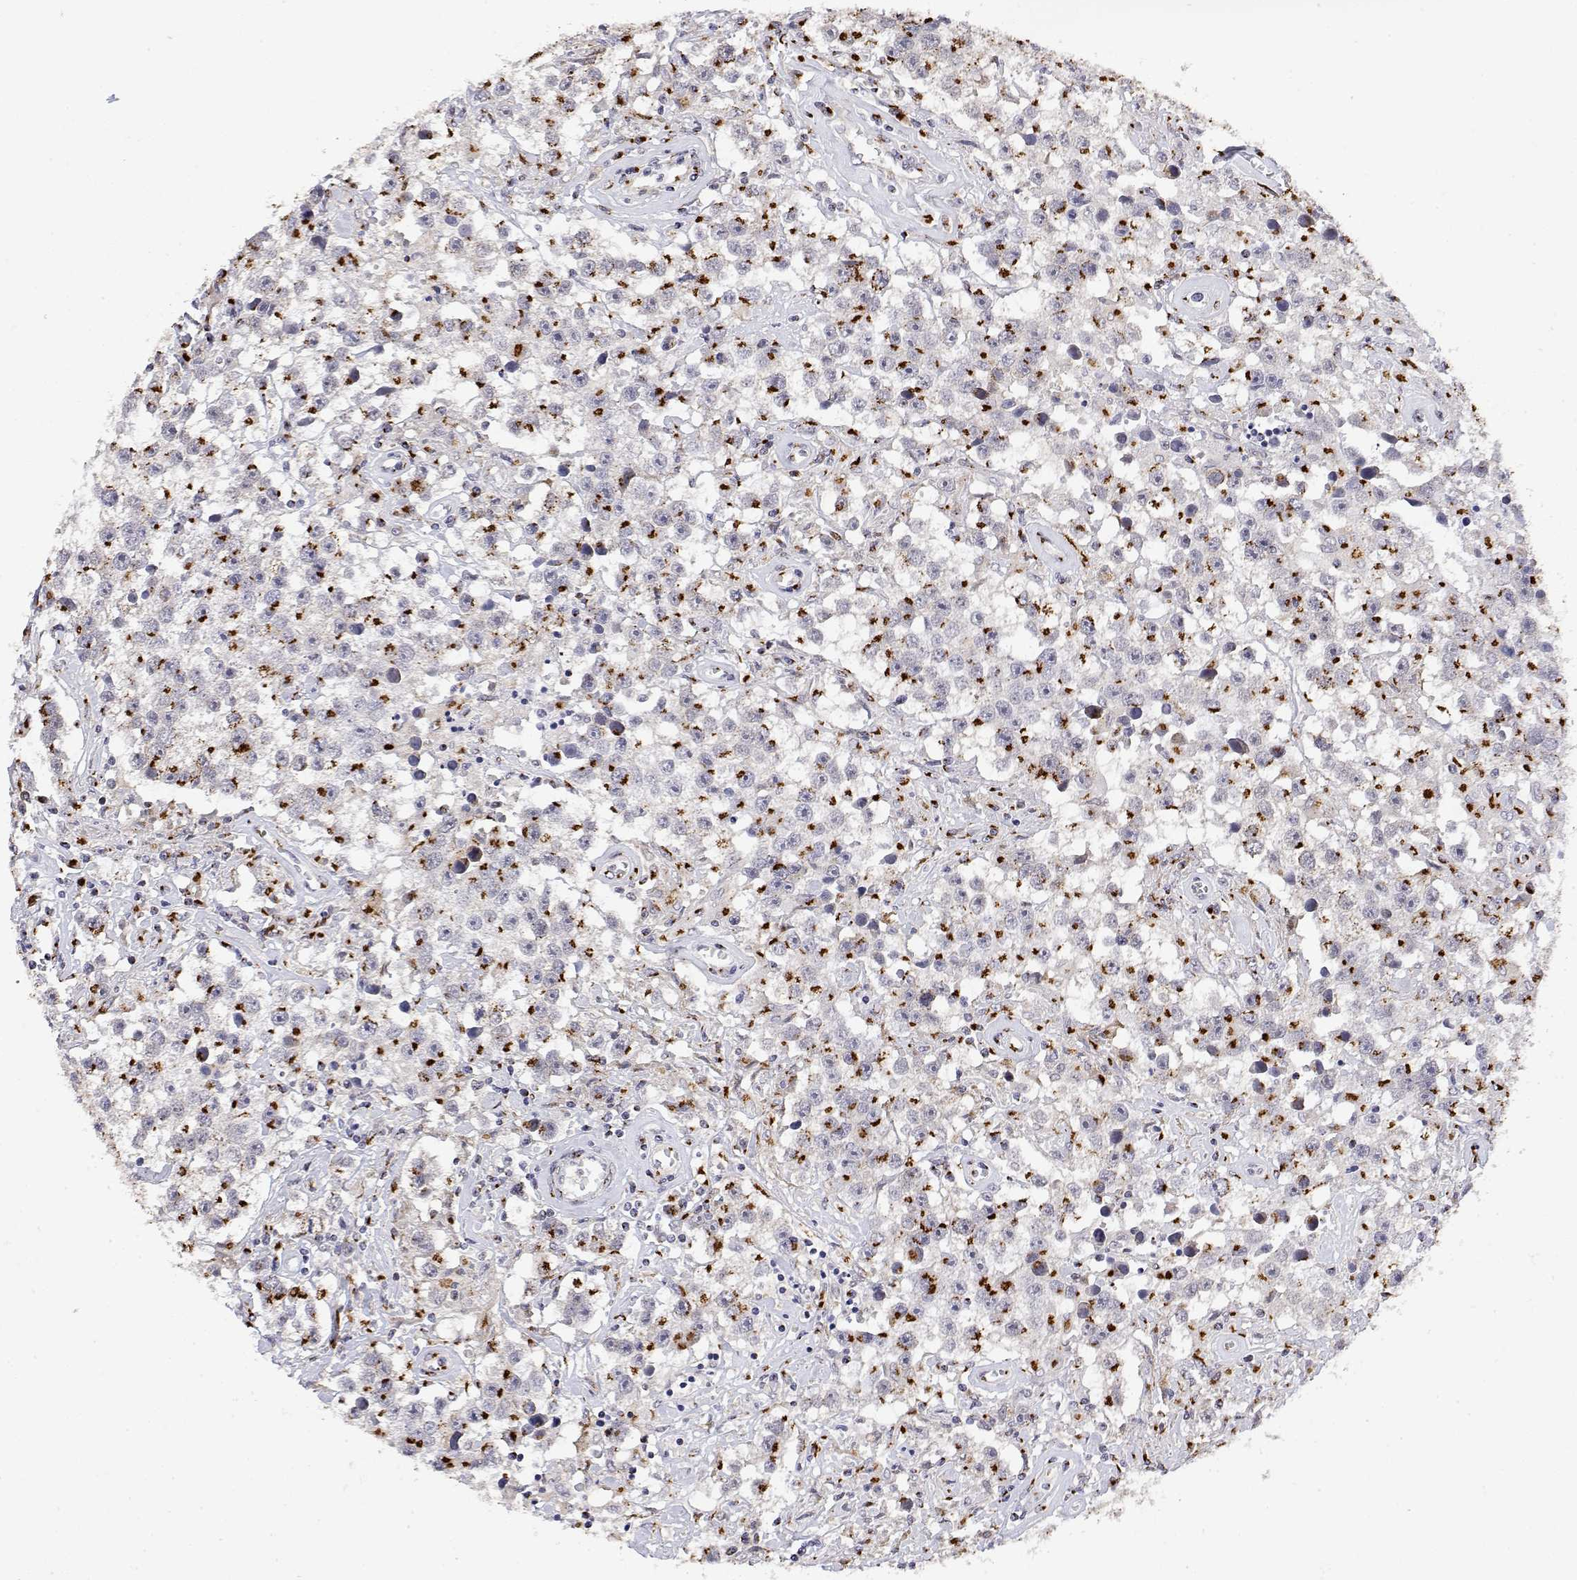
{"staining": {"intensity": "strong", "quantity": "25%-75%", "location": "cytoplasmic/membranous"}, "tissue": "testis cancer", "cell_type": "Tumor cells", "image_type": "cancer", "snomed": [{"axis": "morphology", "description": "Seminoma, NOS"}, {"axis": "topography", "description": "Testis"}], "caption": "This is a histology image of IHC staining of testis cancer, which shows strong expression in the cytoplasmic/membranous of tumor cells.", "gene": "YIPF3", "patient": {"sex": "male", "age": 43}}